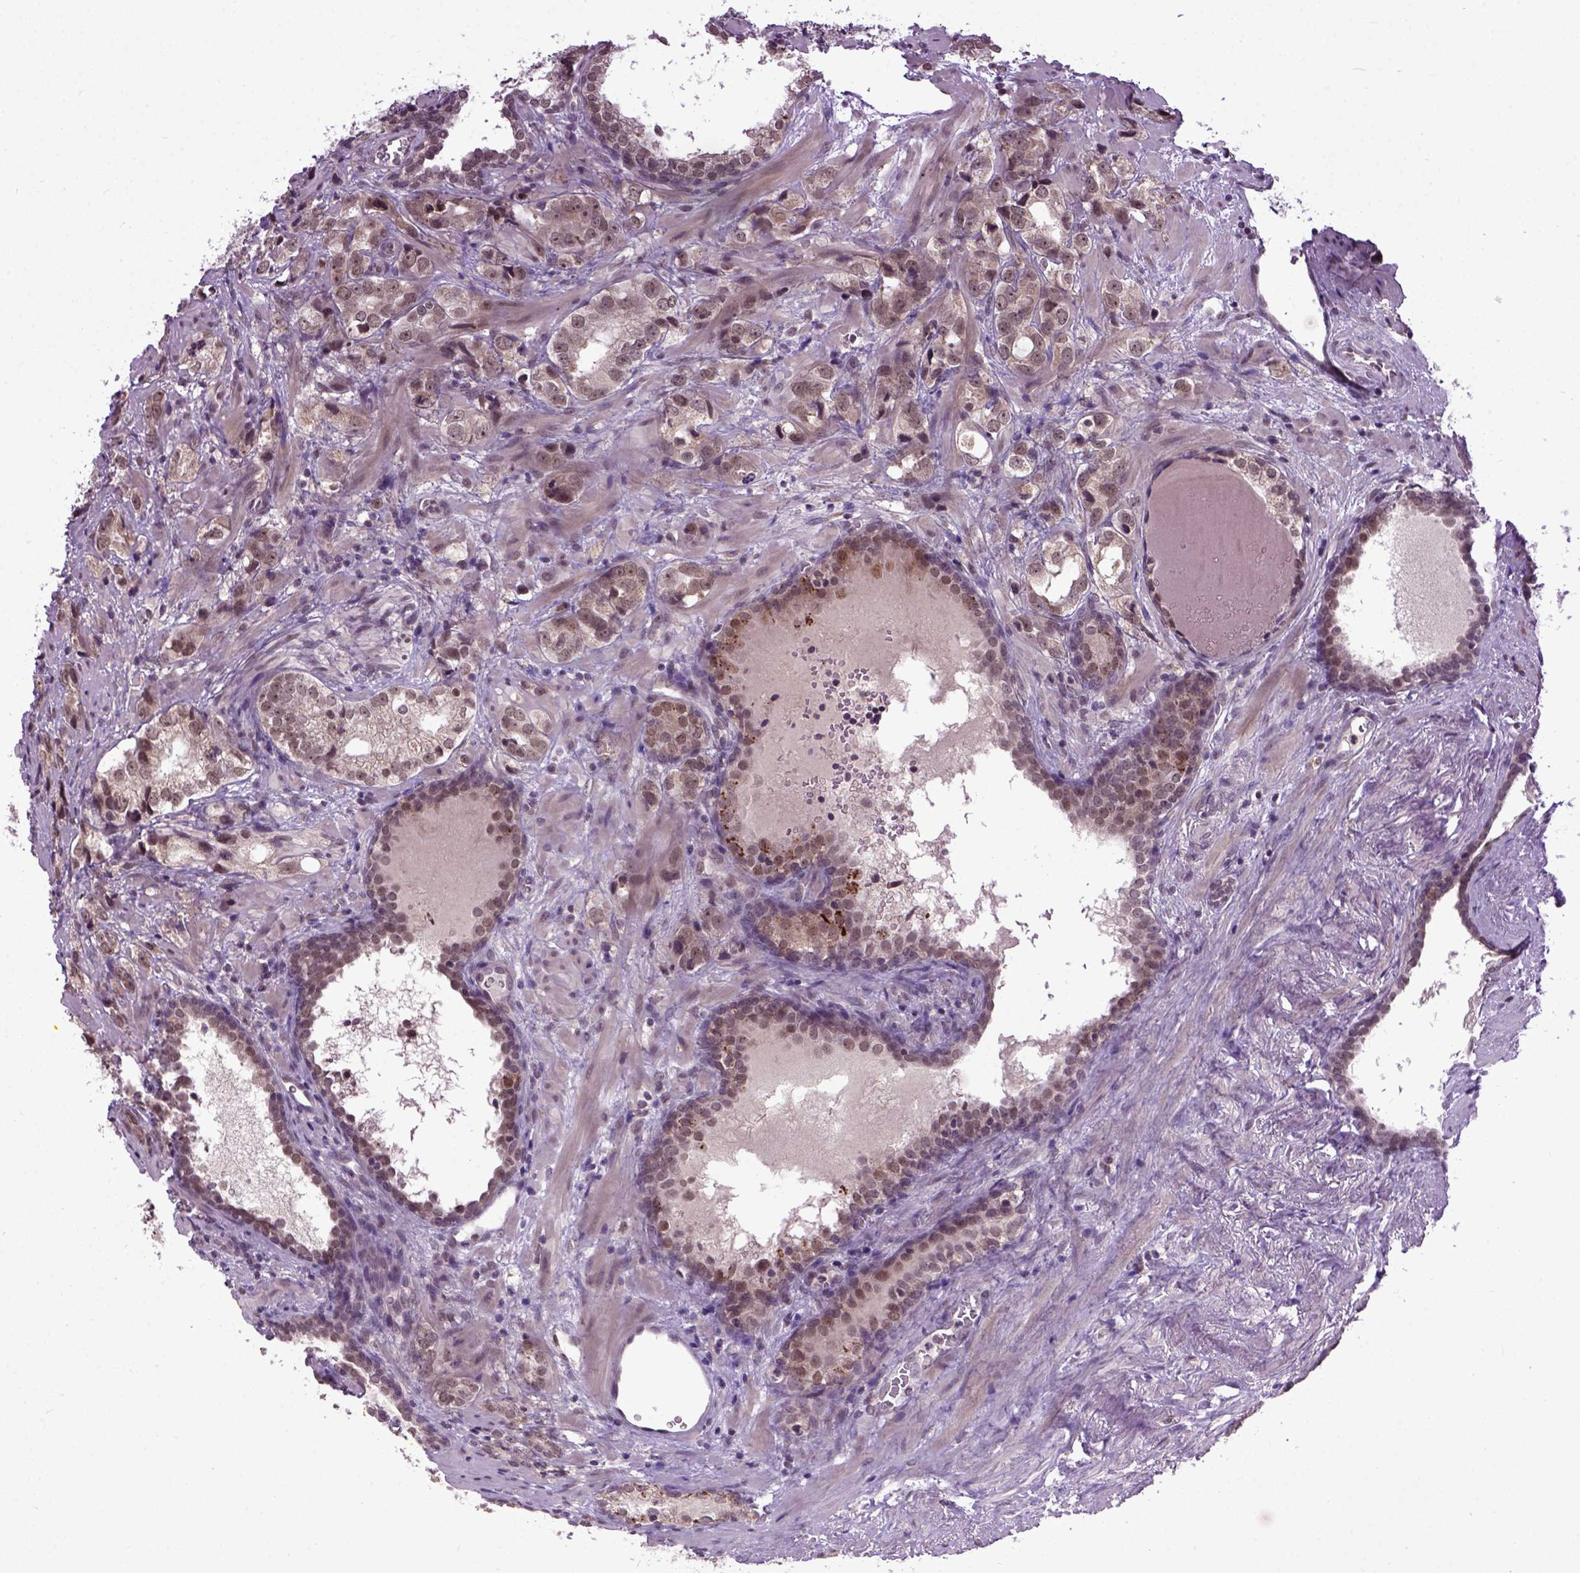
{"staining": {"intensity": "moderate", "quantity": "<25%", "location": "cytoplasmic/membranous"}, "tissue": "prostate cancer", "cell_type": "Tumor cells", "image_type": "cancer", "snomed": [{"axis": "morphology", "description": "Adenocarcinoma, NOS"}, {"axis": "topography", "description": "Prostate and seminal vesicle, NOS"}], "caption": "DAB (3,3'-diaminobenzidine) immunohistochemical staining of human prostate adenocarcinoma demonstrates moderate cytoplasmic/membranous protein expression in approximately <25% of tumor cells. (DAB (3,3'-diaminobenzidine) IHC with brightfield microscopy, high magnification).", "gene": "RAB43", "patient": {"sex": "male", "age": 63}}